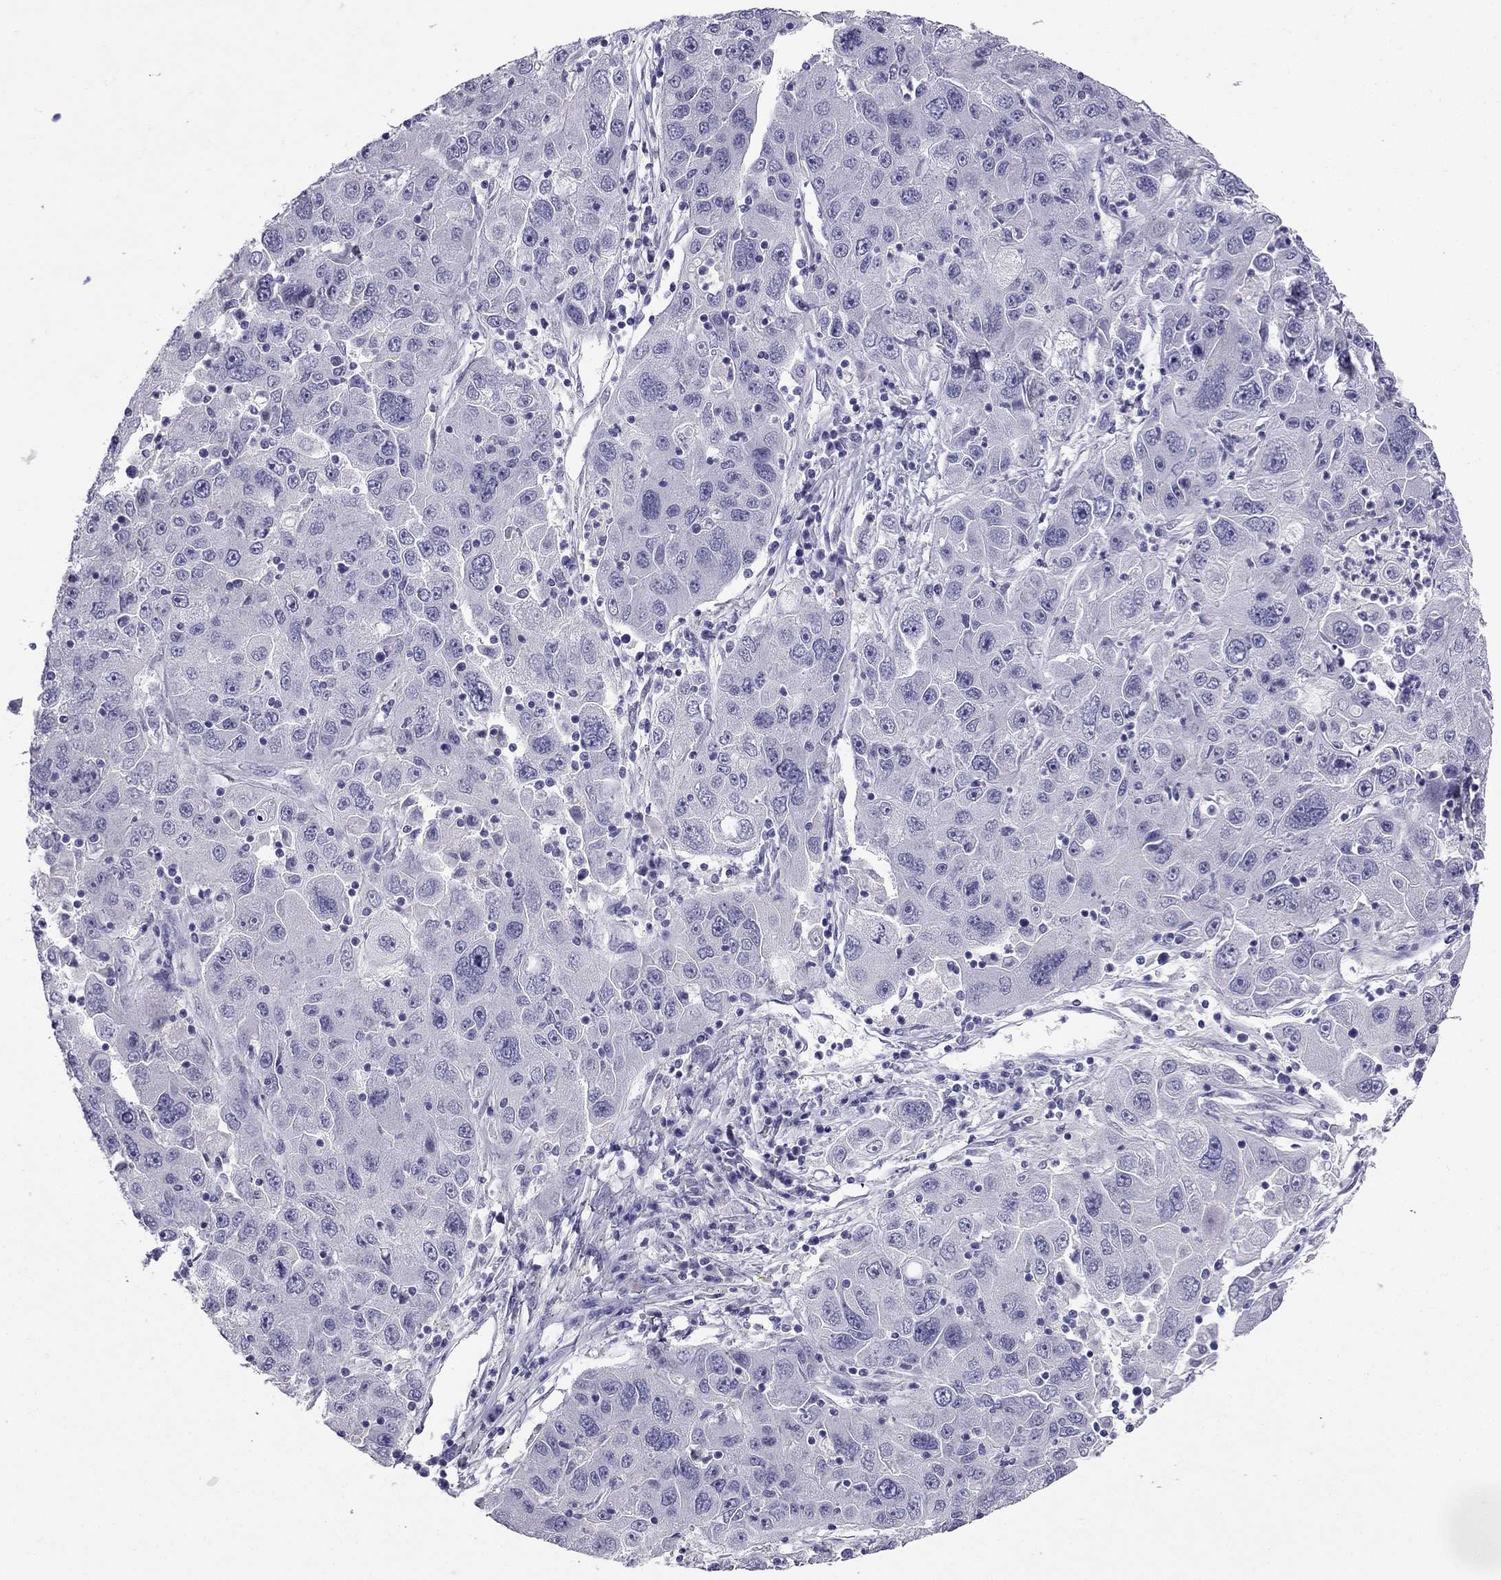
{"staining": {"intensity": "negative", "quantity": "none", "location": "none"}, "tissue": "stomach cancer", "cell_type": "Tumor cells", "image_type": "cancer", "snomed": [{"axis": "morphology", "description": "Adenocarcinoma, NOS"}, {"axis": "topography", "description": "Stomach"}], "caption": "Adenocarcinoma (stomach) was stained to show a protein in brown. There is no significant positivity in tumor cells. (Stains: DAB (3,3'-diaminobenzidine) immunohistochemistry with hematoxylin counter stain, Microscopy: brightfield microscopy at high magnification).", "gene": "NPTX1", "patient": {"sex": "male", "age": 56}}